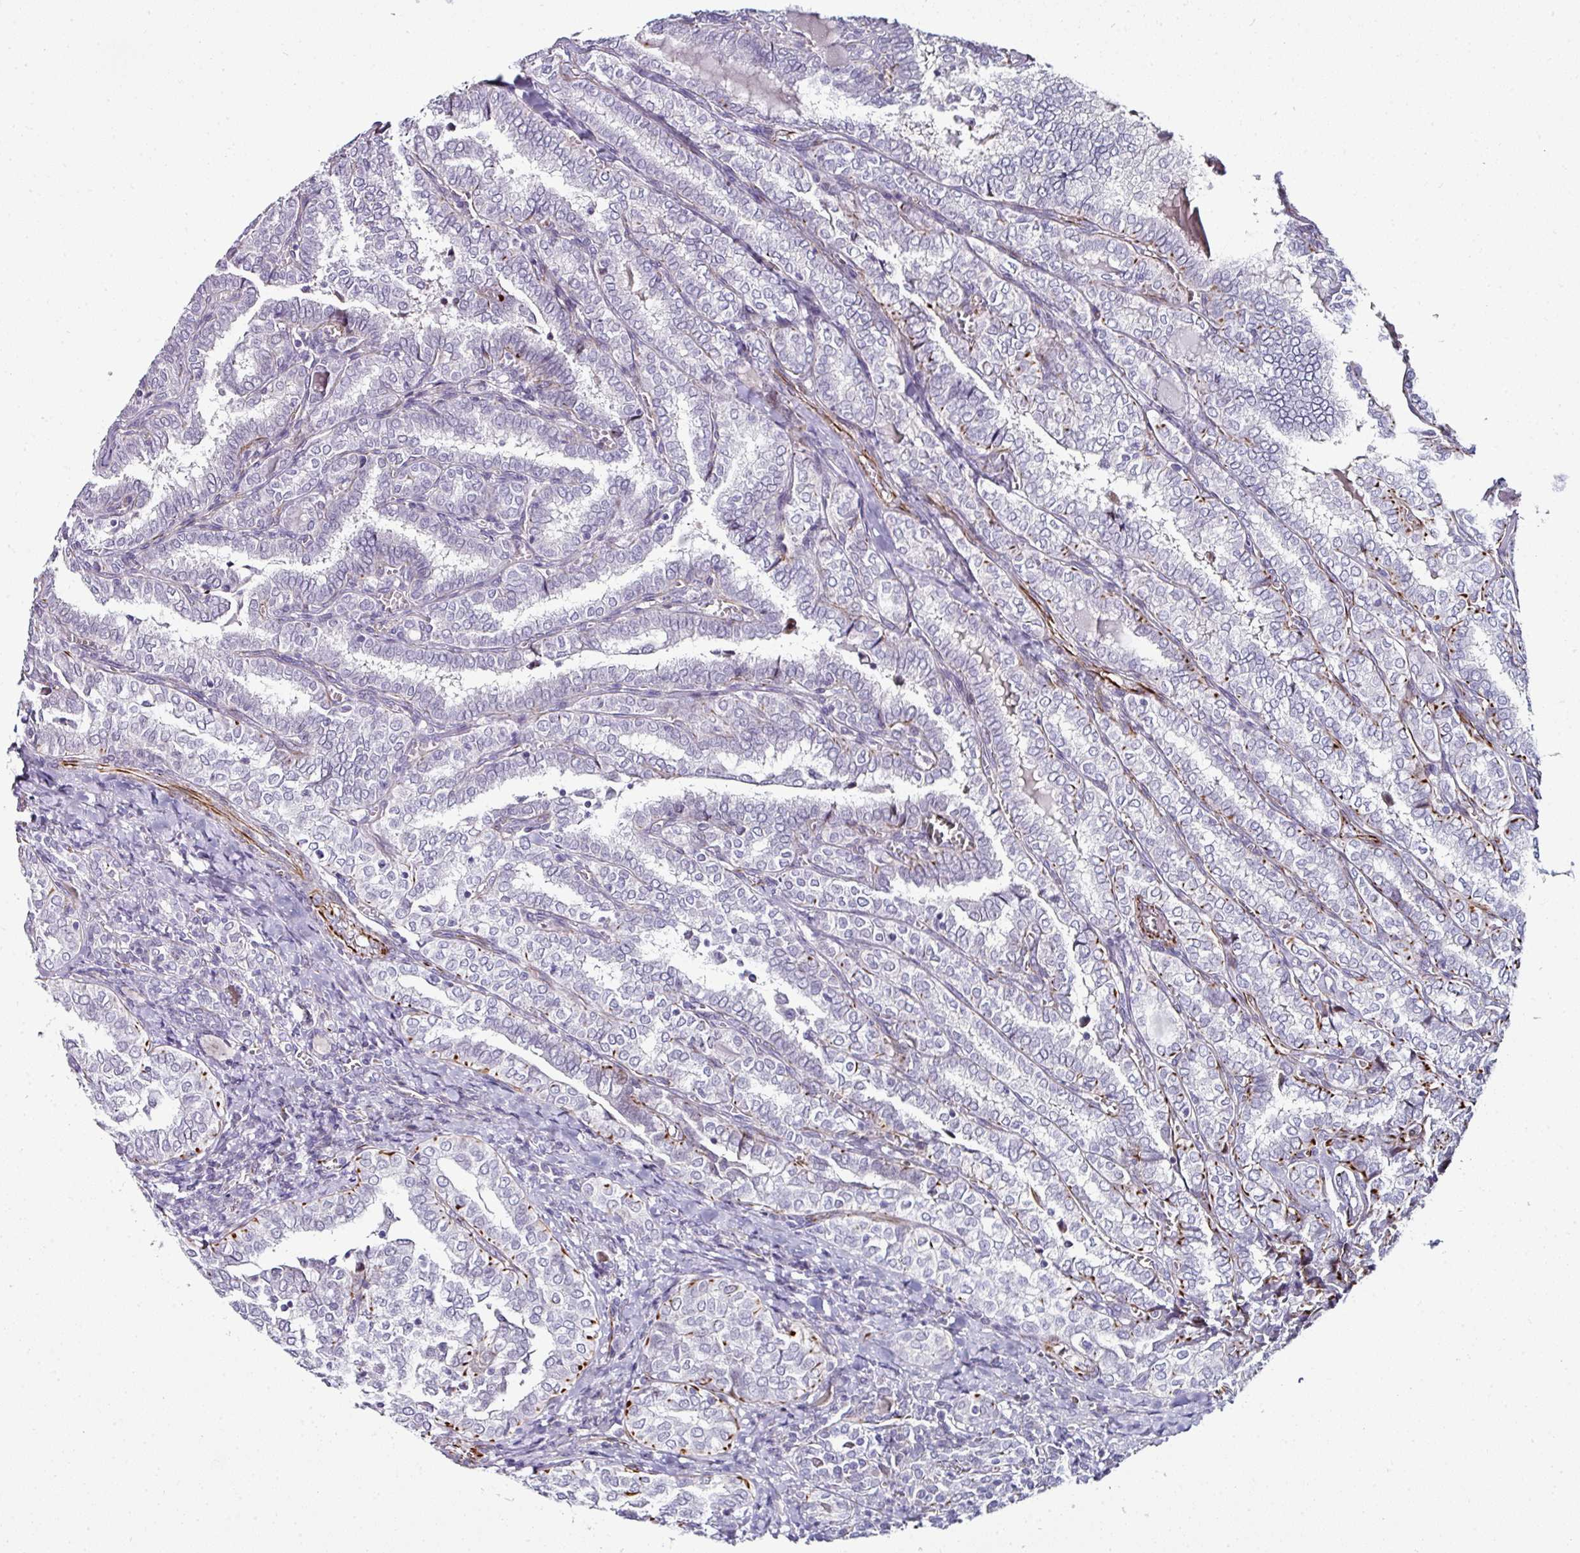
{"staining": {"intensity": "strong", "quantity": "<25%", "location": "cytoplasmic/membranous"}, "tissue": "thyroid cancer", "cell_type": "Tumor cells", "image_type": "cancer", "snomed": [{"axis": "morphology", "description": "Papillary adenocarcinoma, NOS"}, {"axis": "topography", "description": "Thyroid gland"}], "caption": "IHC (DAB) staining of thyroid cancer (papillary adenocarcinoma) demonstrates strong cytoplasmic/membranous protein staining in approximately <25% of tumor cells.", "gene": "TMPRSS9", "patient": {"sex": "female", "age": 30}}